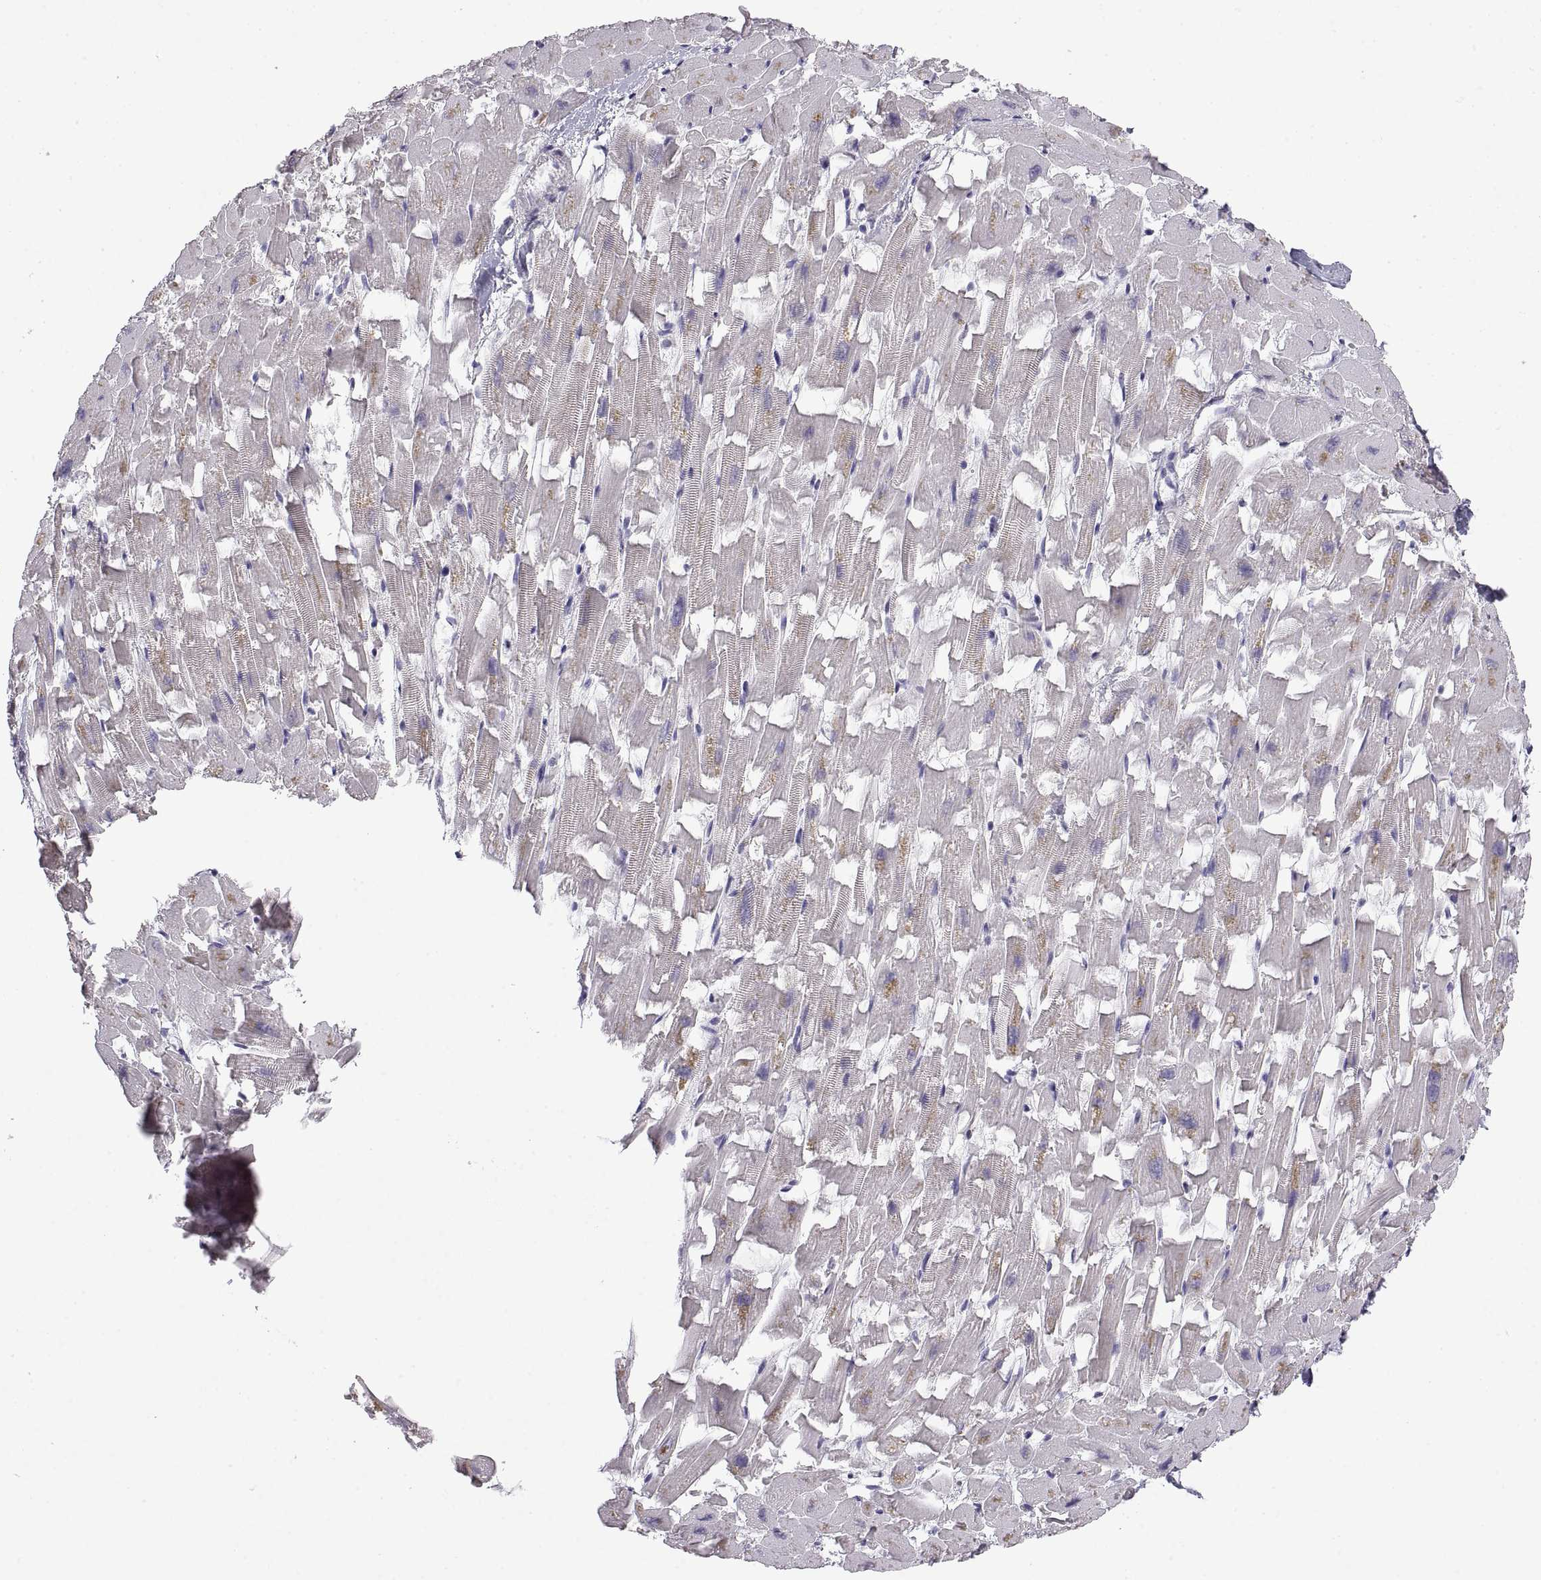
{"staining": {"intensity": "negative", "quantity": "none", "location": "none"}, "tissue": "heart muscle", "cell_type": "Cardiomyocytes", "image_type": "normal", "snomed": [{"axis": "morphology", "description": "Normal tissue, NOS"}, {"axis": "topography", "description": "Heart"}], "caption": "Protein analysis of benign heart muscle displays no significant positivity in cardiomyocytes.", "gene": "FAM170A", "patient": {"sex": "female", "age": 64}}